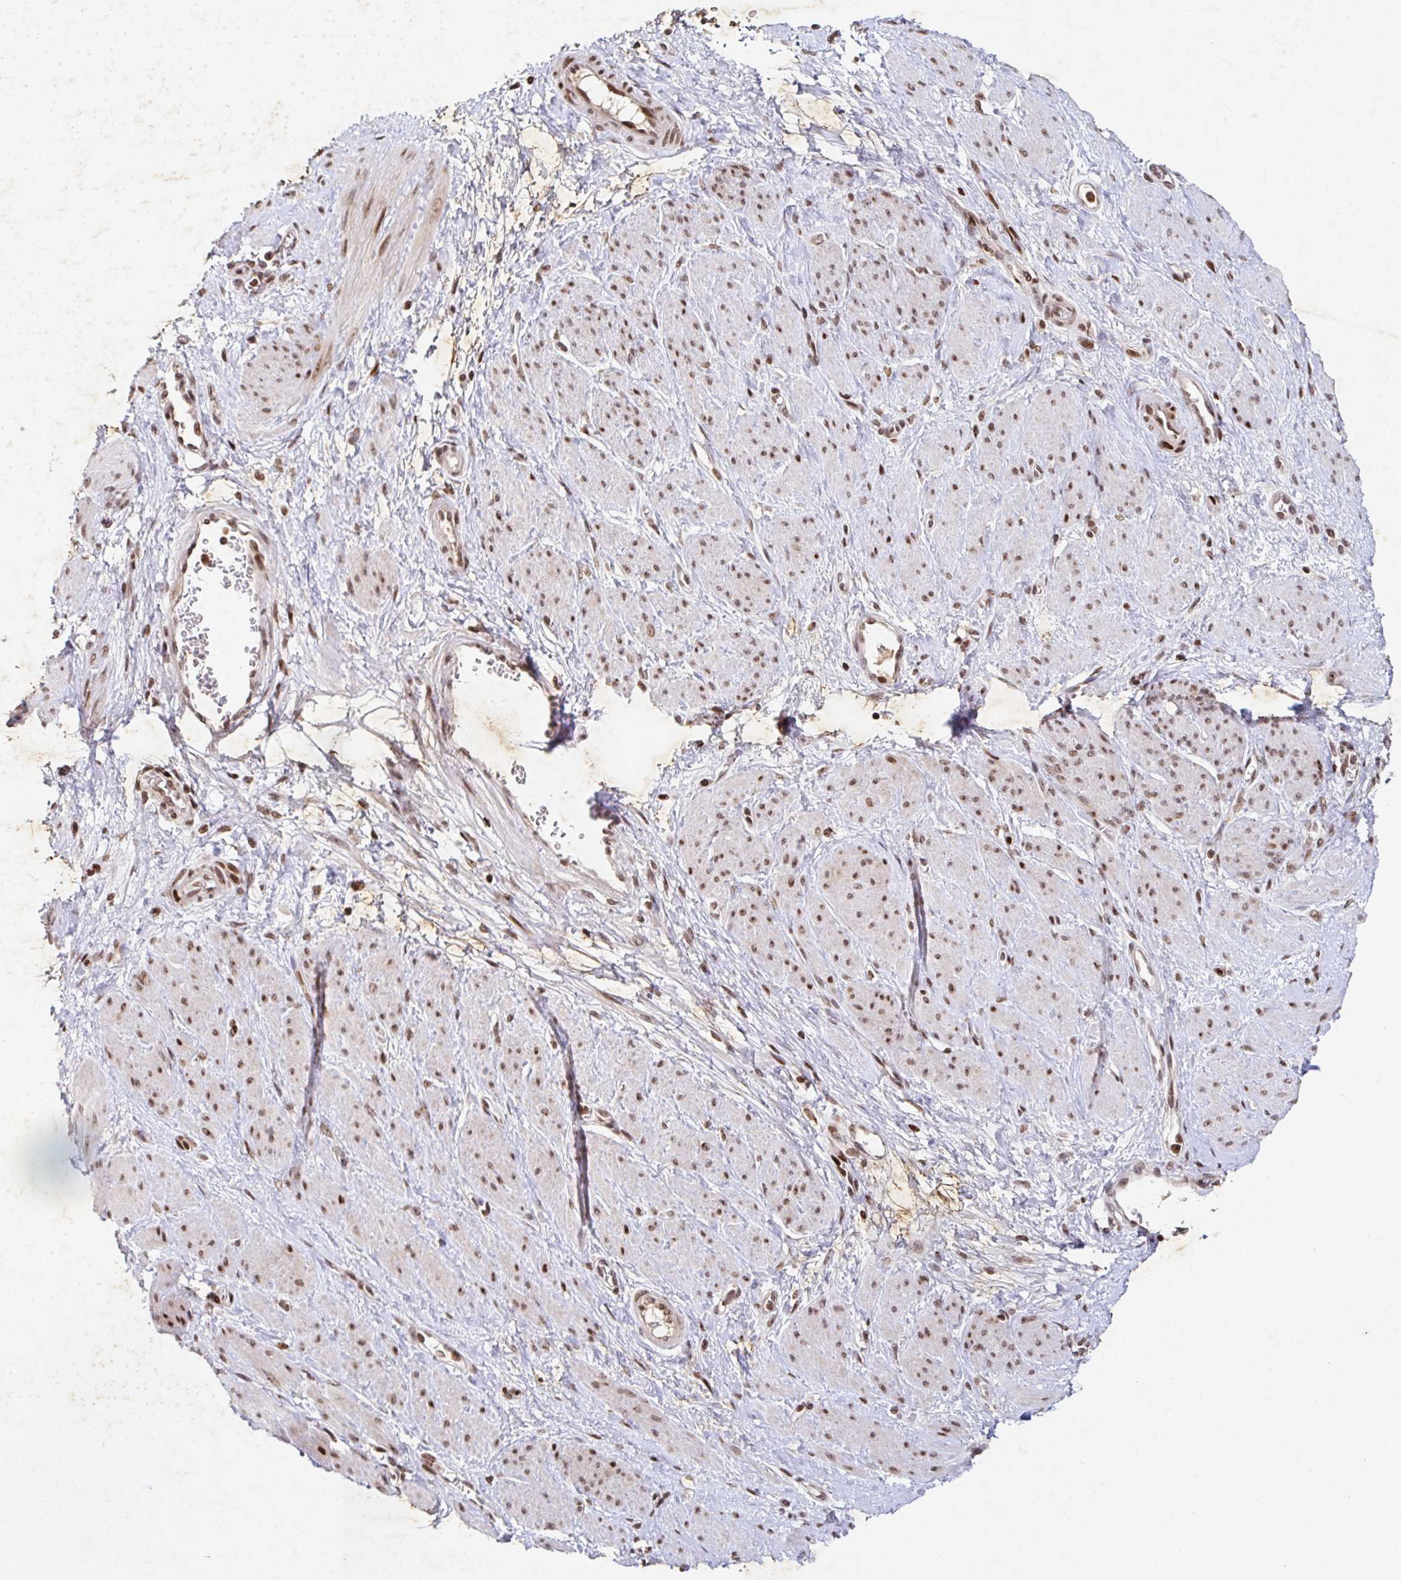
{"staining": {"intensity": "moderate", "quantity": ">75%", "location": "nuclear"}, "tissue": "smooth muscle", "cell_type": "Smooth muscle cells", "image_type": "normal", "snomed": [{"axis": "morphology", "description": "Normal tissue, NOS"}, {"axis": "topography", "description": "Smooth muscle"}, {"axis": "topography", "description": "Uterus"}], "caption": "Smooth muscle cells show moderate nuclear expression in approximately >75% of cells in unremarkable smooth muscle. Nuclei are stained in blue.", "gene": "C19orf53", "patient": {"sex": "female", "age": 39}}